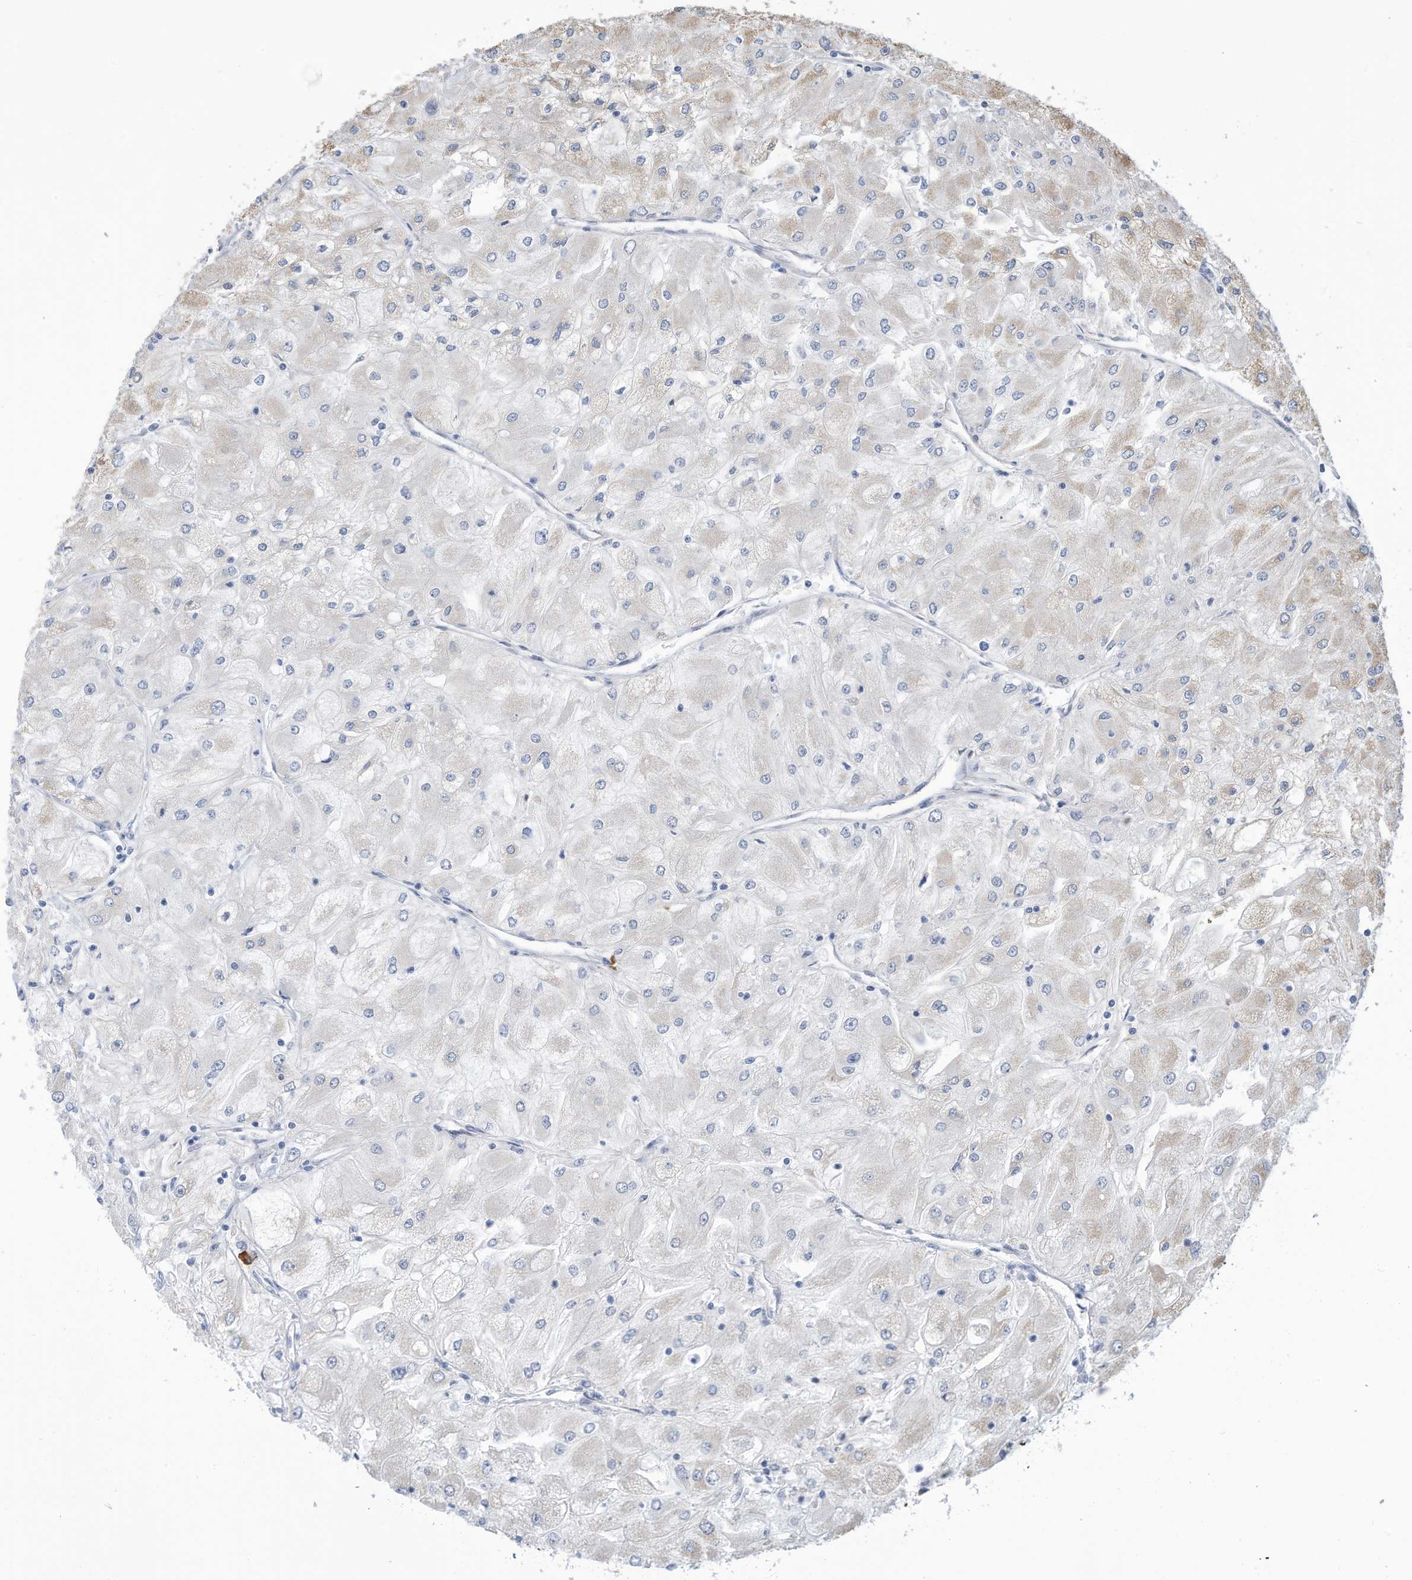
{"staining": {"intensity": "weak", "quantity": "<25%", "location": "cytoplasmic/membranous"}, "tissue": "renal cancer", "cell_type": "Tumor cells", "image_type": "cancer", "snomed": [{"axis": "morphology", "description": "Adenocarcinoma, NOS"}, {"axis": "topography", "description": "Kidney"}], "caption": "Immunohistochemical staining of renal adenocarcinoma demonstrates no significant expression in tumor cells.", "gene": "ZNF292", "patient": {"sex": "male", "age": 80}}